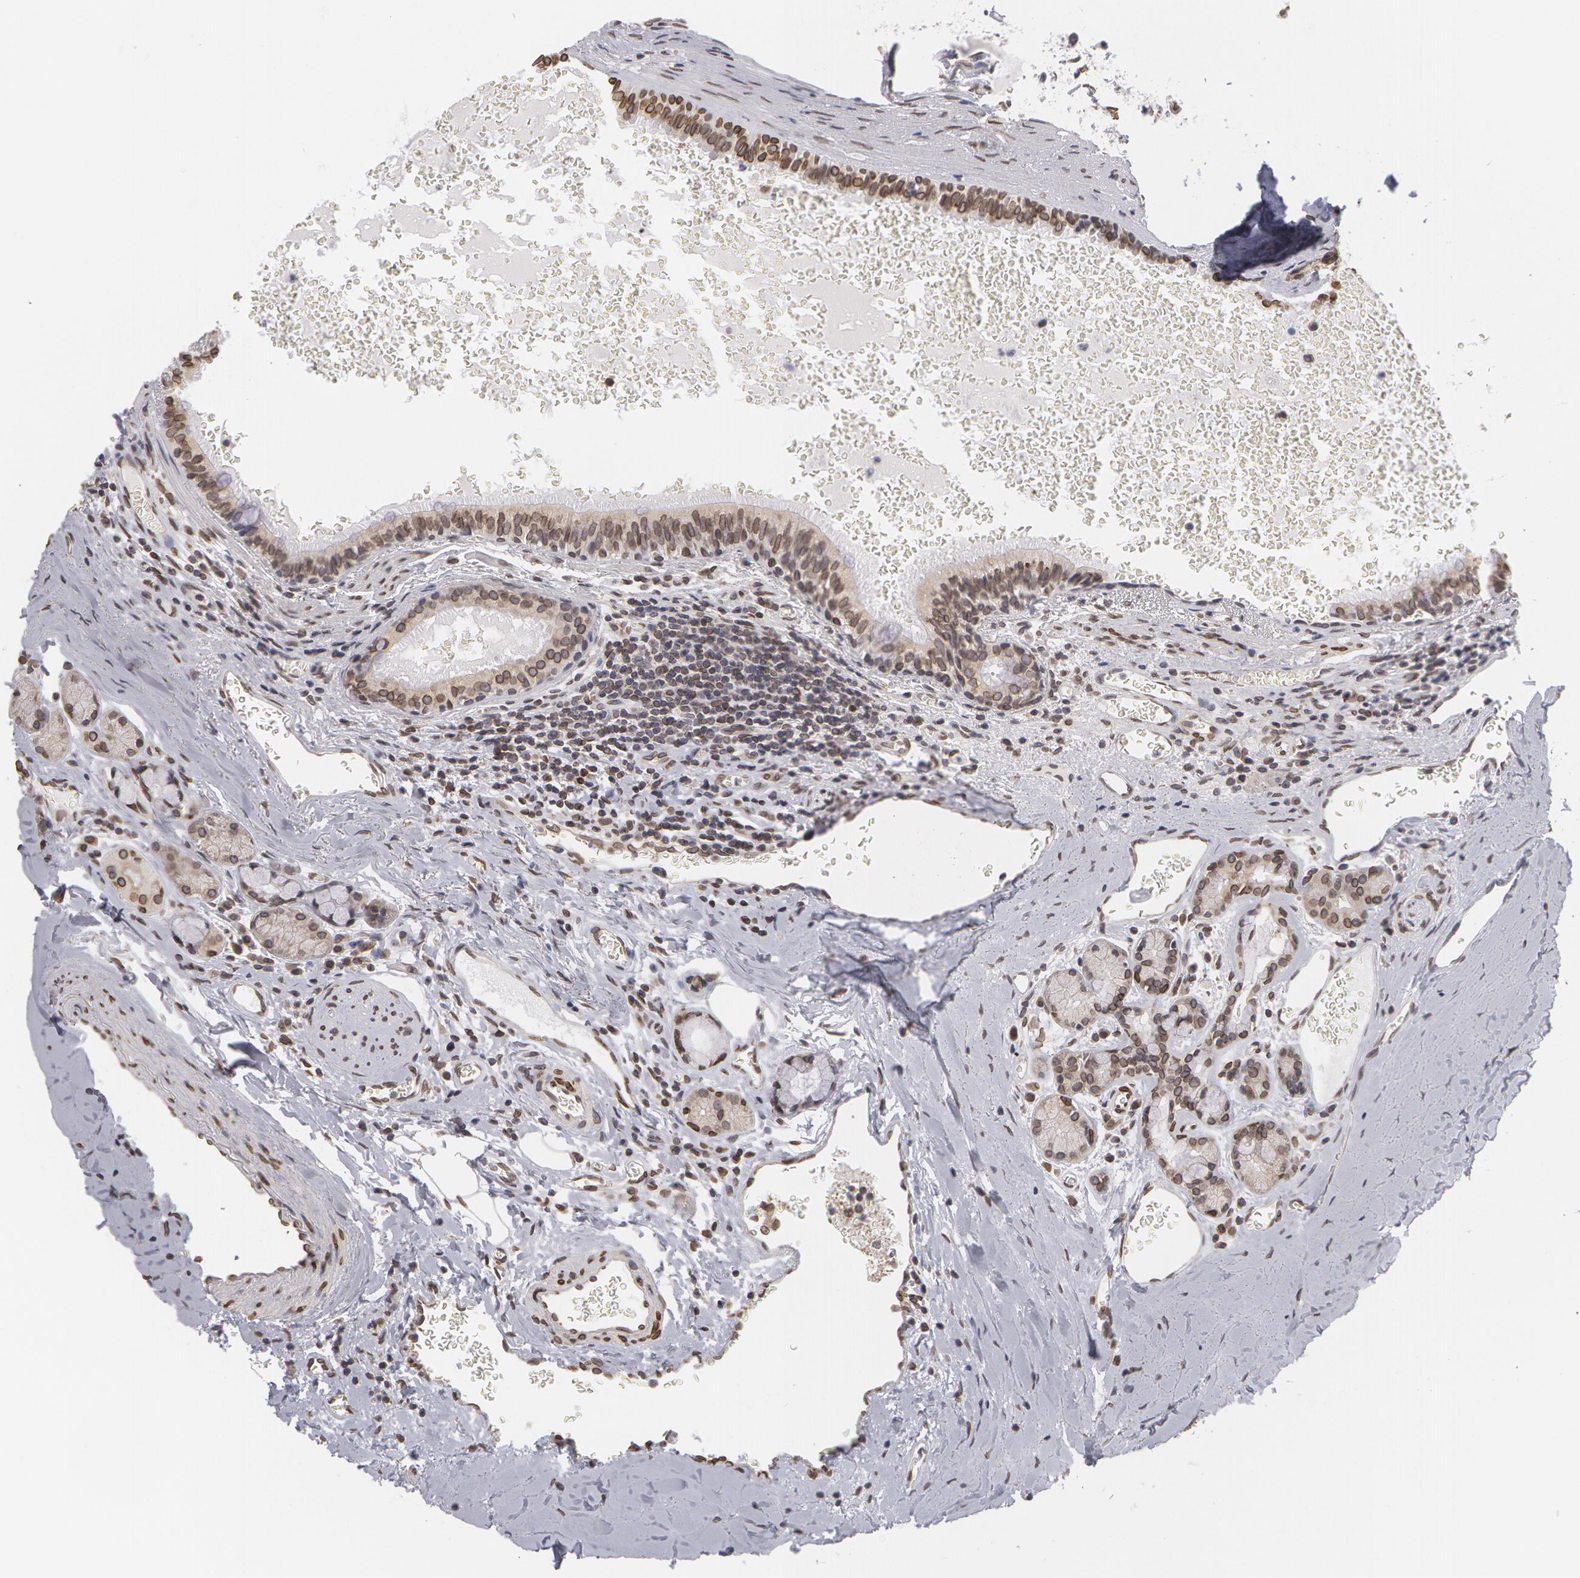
{"staining": {"intensity": "weak", "quantity": ">75%", "location": "cytoplasmic/membranous,nuclear"}, "tissue": "carcinoid", "cell_type": "Tumor cells", "image_type": "cancer", "snomed": [{"axis": "morphology", "description": "Carcinoid, malignant, NOS"}, {"axis": "topography", "description": "Bronchus"}], "caption": "Immunohistochemical staining of human carcinoid demonstrates low levels of weak cytoplasmic/membranous and nuclear protein expression in about >75% of tumor cells. The staining was performed using DAB (3,3'-diaminobenzidine) to visualize the protein expression in brown, while the nuclei were stained in blue with hematoxylin (Magnification: 20x).", "gene": "EMD", "patient": {"sex": "male", "age": 55}}